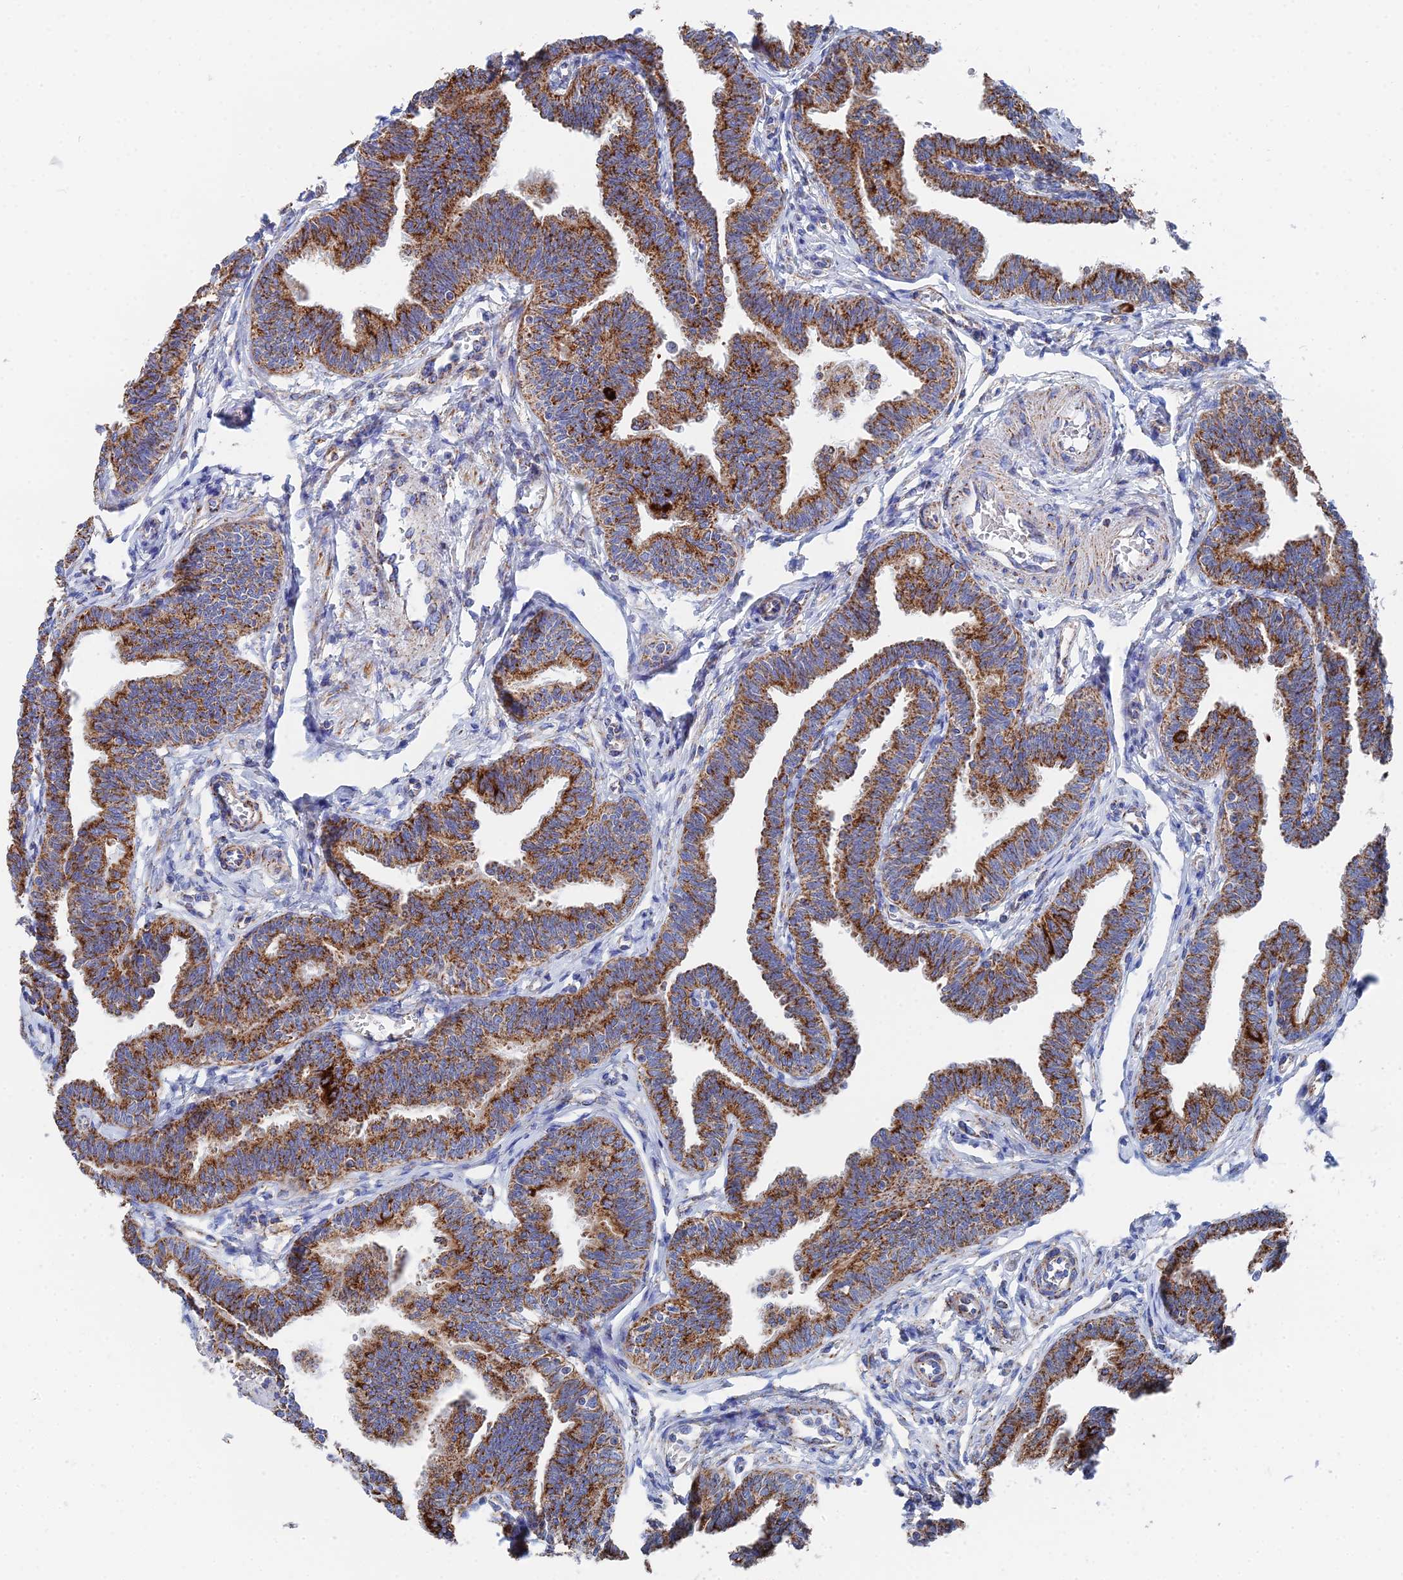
{"staining": {"intensity": "strong", "quantity": ">75%", "location": "cytoplasmic/membranous"}, "tissue": "fallopian tube", "cell_type": "Glandular cells", "image_type": "normal", "snomed": [{"axis": "morphology", "description": "Normal tissue, NOS"}, {"axis": "topography", "description": "Fallopian tube"}, {"axis": "topography", "description": "Ovary"}], "caption": "Glandular cells demonstrate strong cytoplasmic/membranous positivity in approximately >75% of cells in unremarkable fallopian tube.", "gene": "IFT80", "patient": {"sex": "female", "age": 23}}